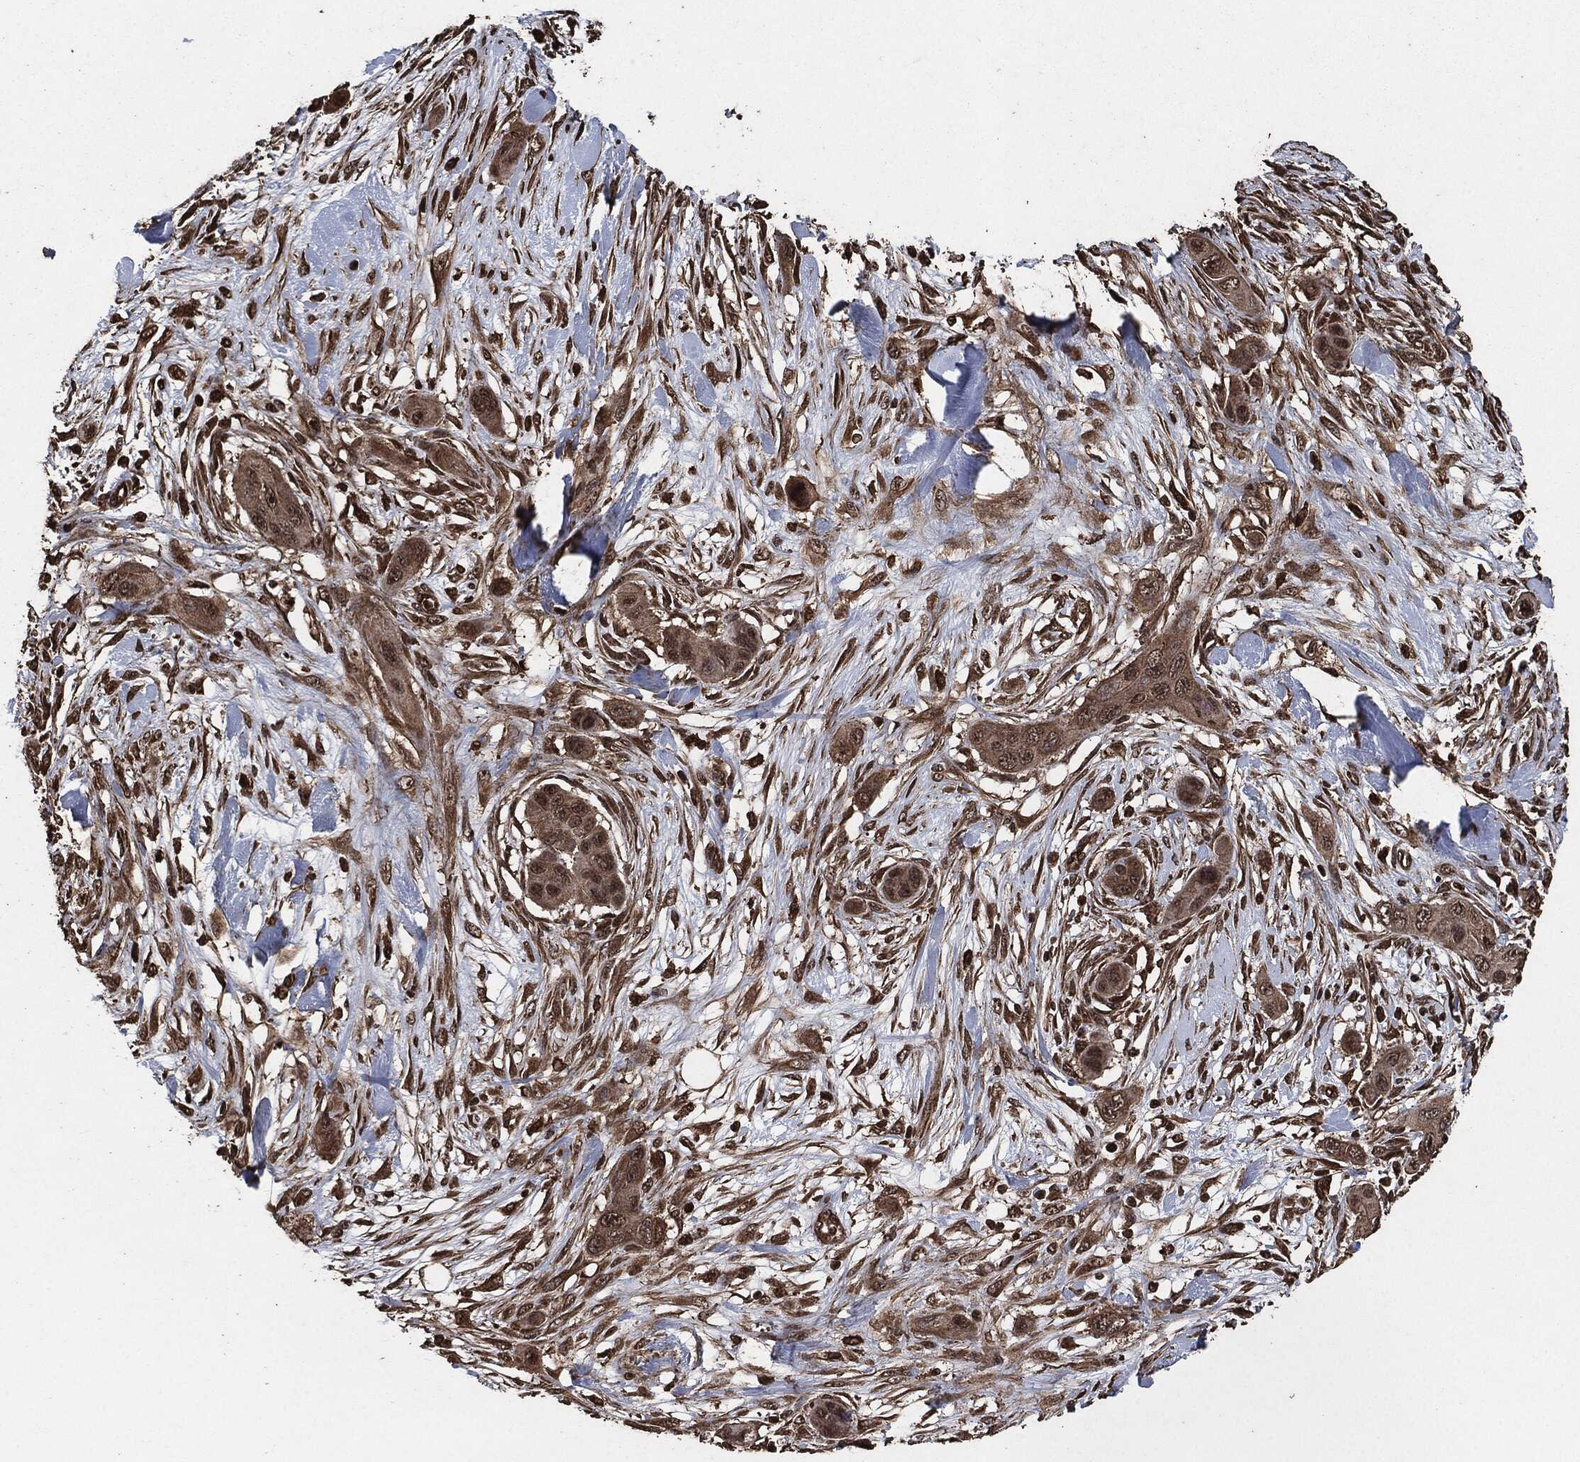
{"staining": {"intensity": "moderate", "quantity": "<25%", "location": "cytoplasmic/membranous,nuclear"}, "tissue": "skin cancer", "cell_type": "Tumor cells", "image_type": "cancer", "snomed": [{"axis": "morphology", "description": "Squamous cell carcinoma, NOS"}, {"axis": "topography", "description": "Skin"}], "caption": "Immunohistochemistry micrograph of neoplastic tissue: human skin cancer (squamous cell carcinoma) stained using immunohistochemistry (IHC) reveals low levels of moderate protein expression localized specifically in the cytoplasmic/membranous and nuclear of tumor cells, appearing as a cytoplasmic/membranous and nuclear brown color.", "gene": "EGFR", "patient": {"sex": "male", "age": 79}}